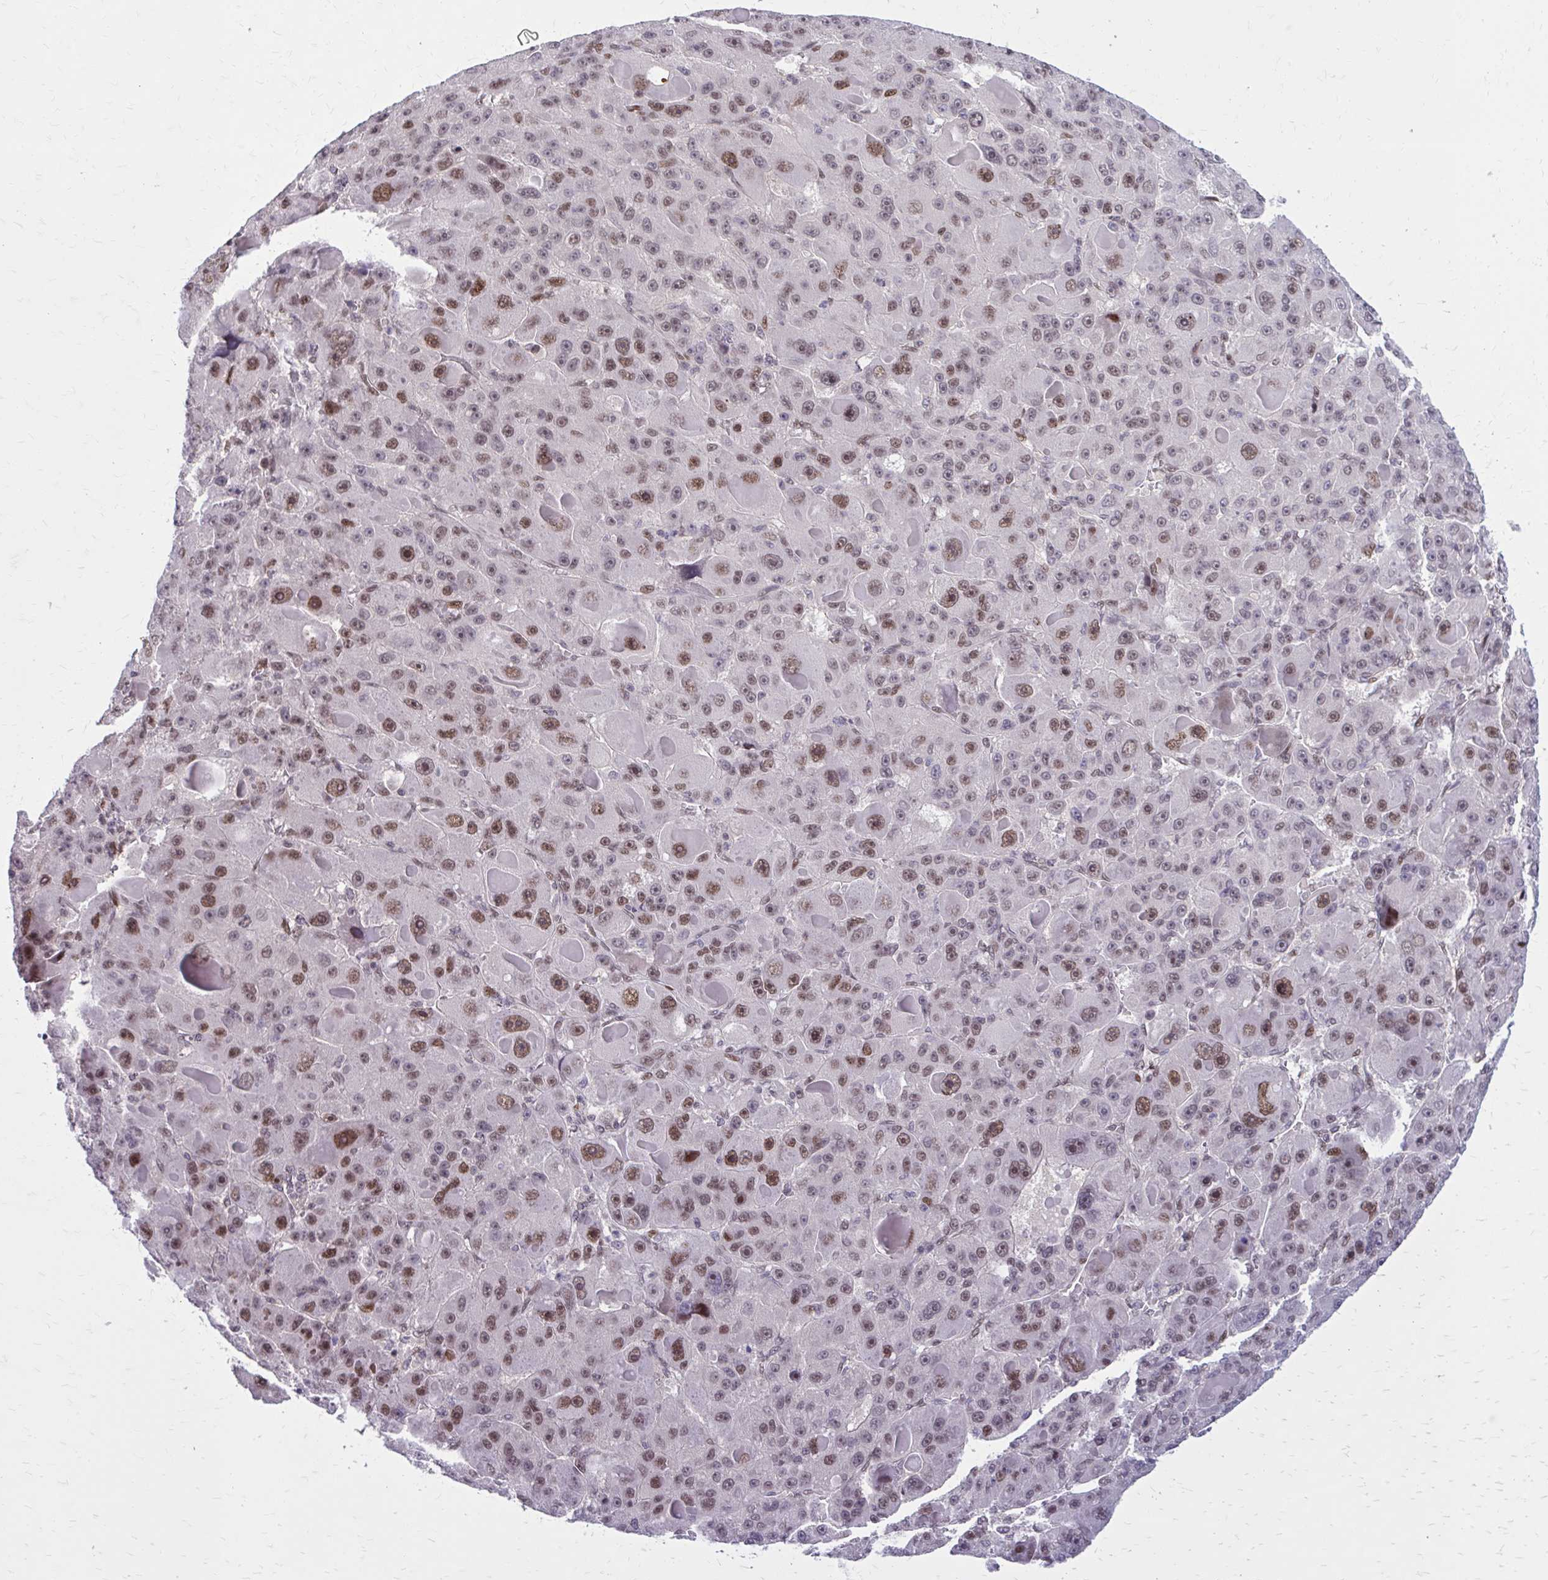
{"staining": {"intensity": "moderate", "quantity": "25%-75%", "location": "nuclear"}, "tissue": "liver cancer", "cell_type": "Tumor cells", "image_type": "cancer", "snomed": [{"axis": "morphology", "description": "Carcinoma, Hepatocellular, NOS"}, {"axis": "topography", "description": "Liver"}], "caption": "A photomicrograph of human hepatocellular carcinoma (liver) stained for a protein displays moderate nuclear brown staining in tumor cells.", "gene": "PSME4", "patient": {"sex": "male", "age": 76}}